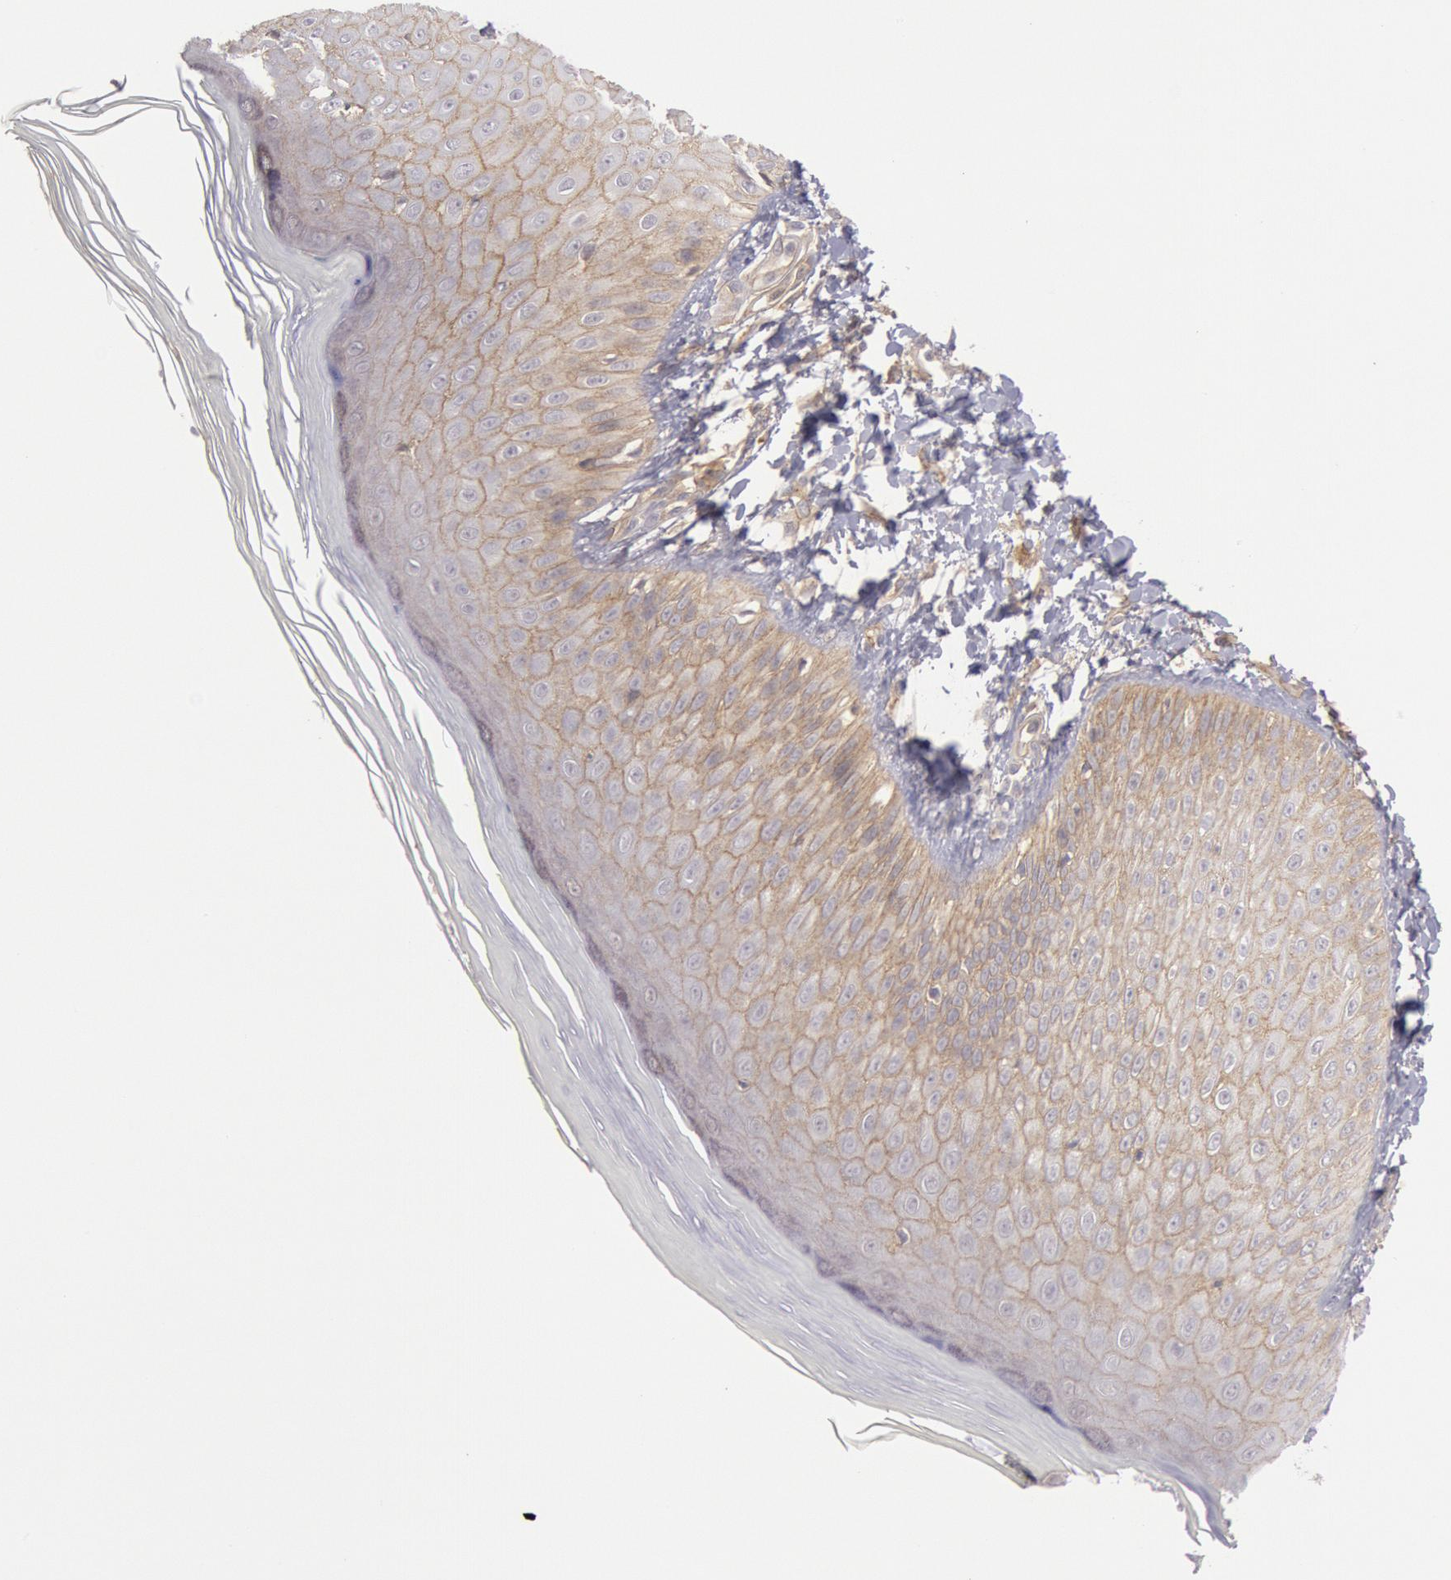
{"staining": {"intensity": "moderate", "quantity": "25%-75%", "location": "cytoplasmic/membranous"}, "tissue": "skin", "cell_type": "Epidermal cells", "image_type": "normal", "snomed": [{"axis": "morphology", "description": "Normal tissue, NOS"}, {"axis": "morphology", "description": "Inflammation, NOS"}, {"axis": "topography", "description": "Soft tissue"}, {"axis": "topography", "description": "Anal"}], "caption": "Immunohistochemical staining of benign human skin exhibits 25%-75% levels of moderate cytoplasmic/membranous protein expression in about 25%-75% of epidermal cells.", "gene": "STX4", "patient": {"sex": "female", "age": 15}}